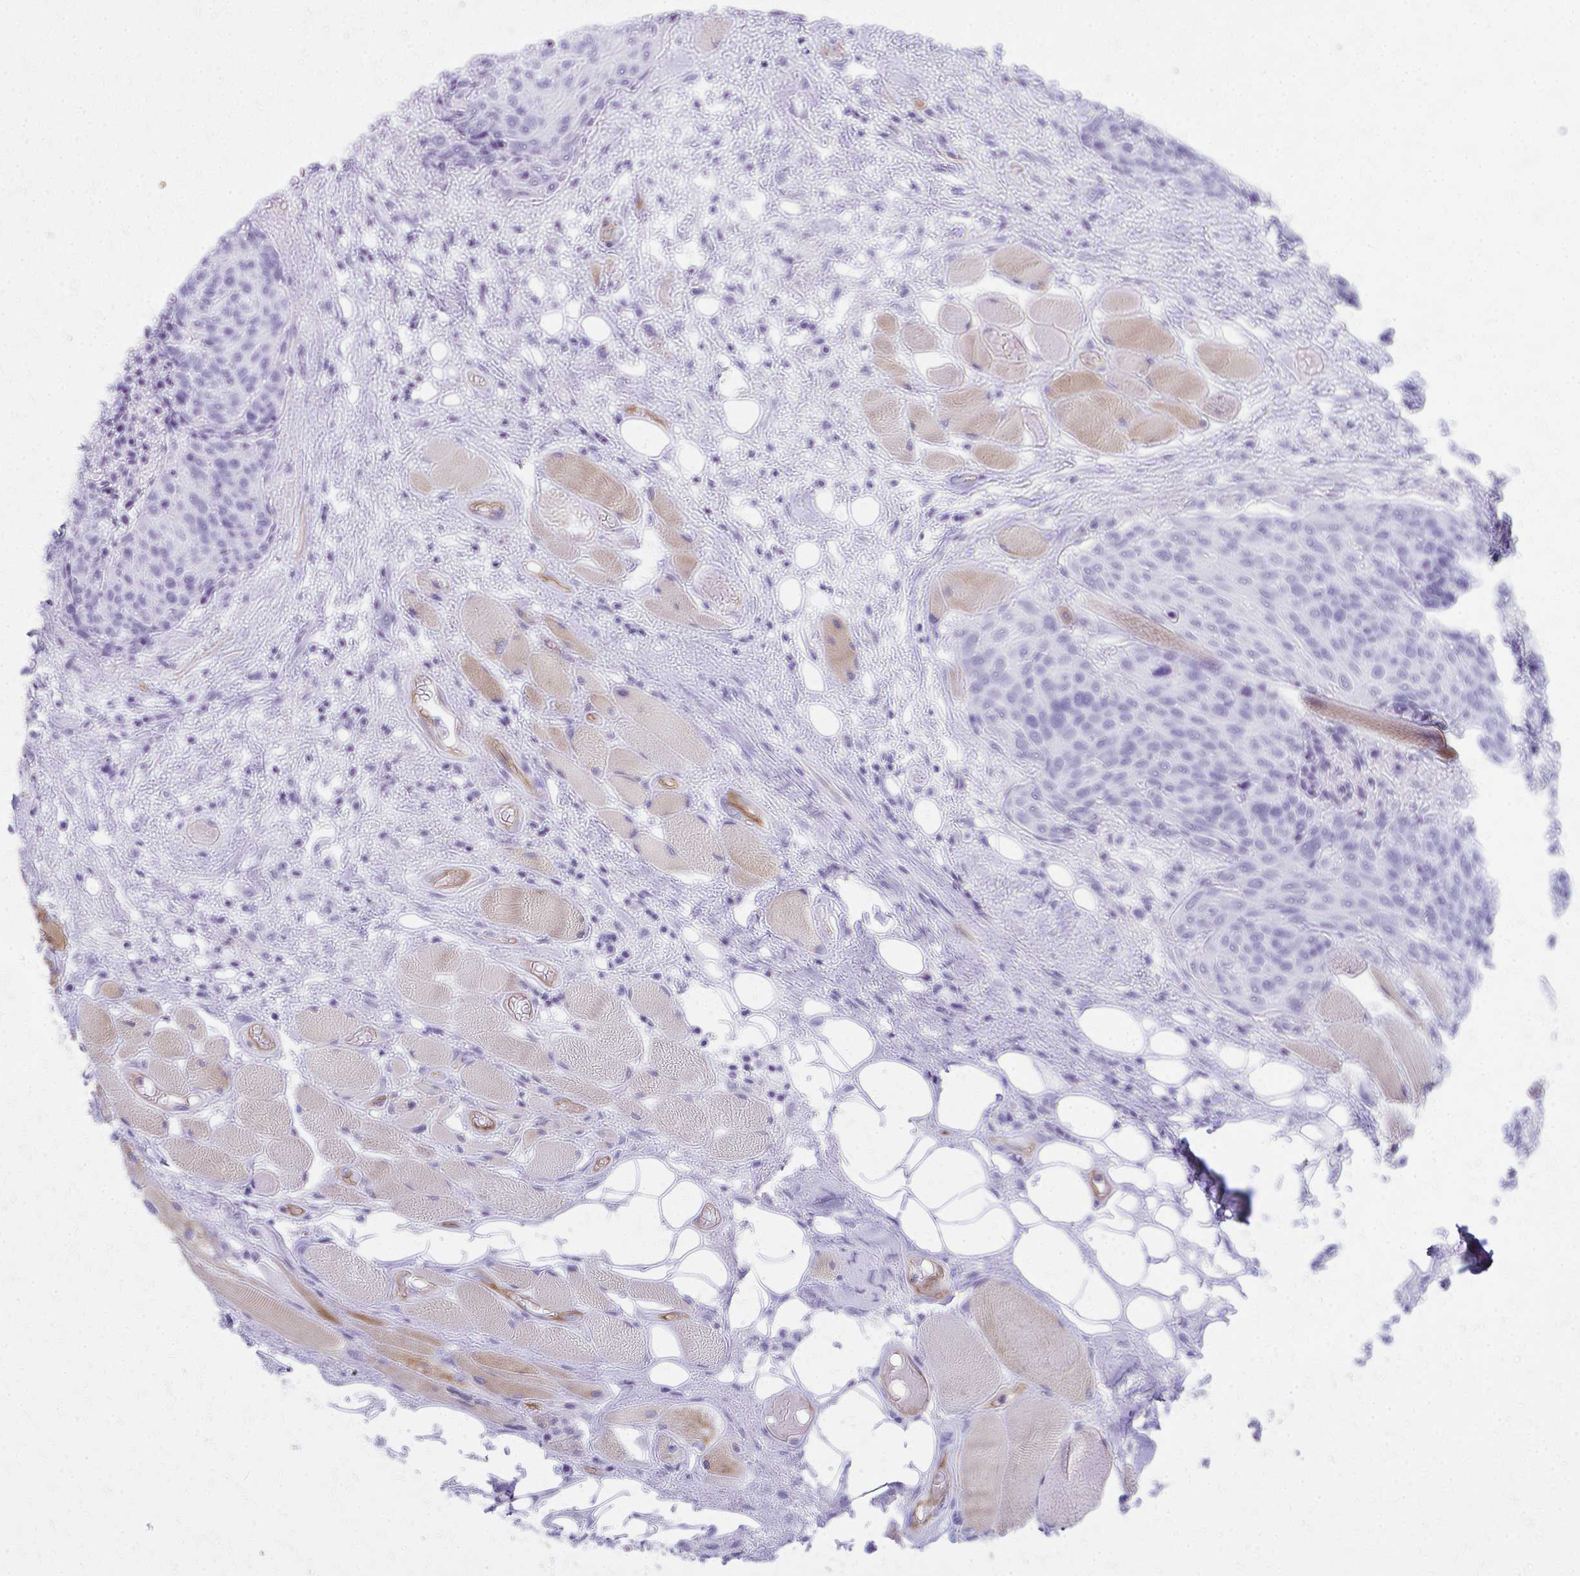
{"staining": {"intensity": "negative", "quantity": "none", "location": "none"}, "tissue": "head and neck cancer", "cell_type": "Tumor cells", "image_type": "cancer", "snomed": [{"axis": "morphology", "description": "Squamous cell carcinoma, NOS"}, {"axis": "topography", "description": "Oral tissue"}, {"axis": "topography", "description": "Head-Neck"}], "caption": "Immunohistochemistry (IHC) image of human head and neck squamous cell carcinoma stained for a protein (brown), which demonstrates no positivity in tumor cells. (DAB (3,3'-diaminobenzidine) IHC visualized using brightfield microscopy, high magnification).", "gene": "TPSG1", "patient": {"sex": "male", "age": 64}}